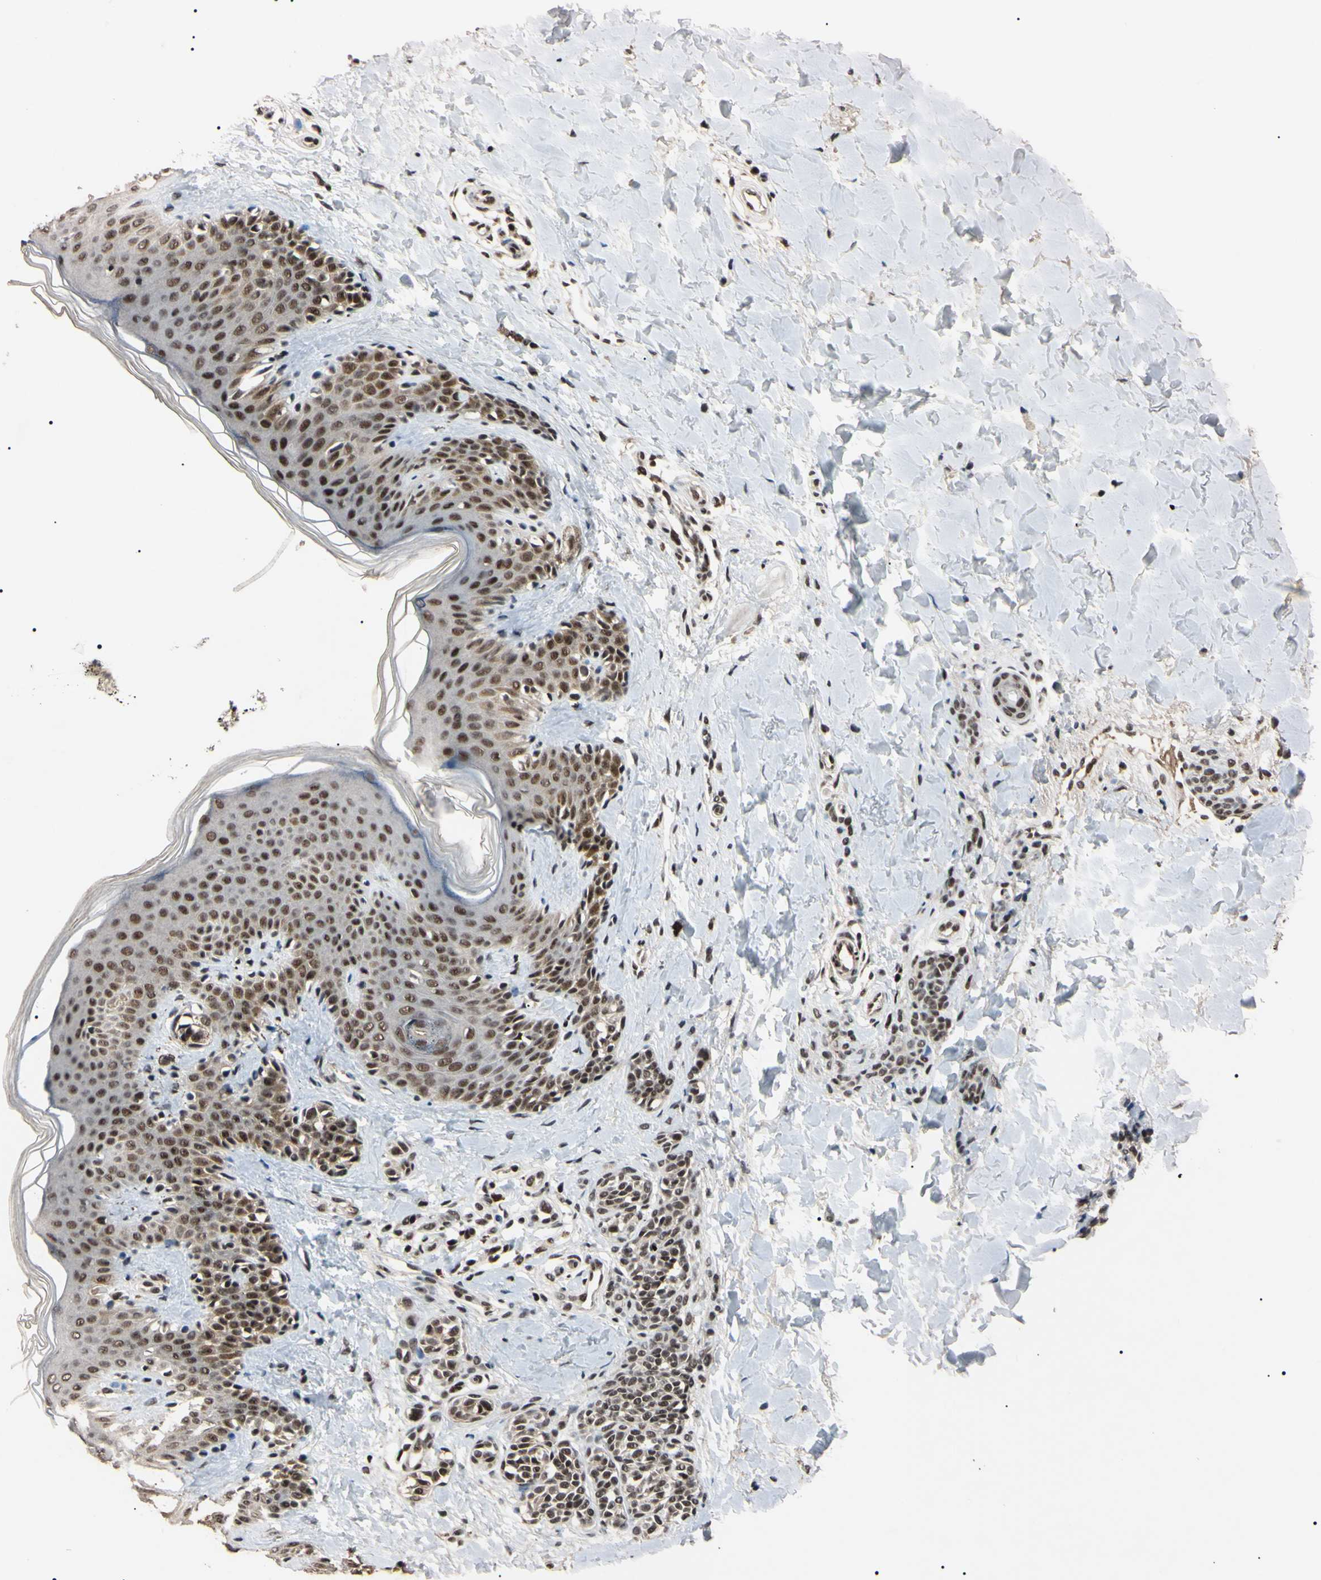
{"staining": {"intensity": "moderate", "quantity": "25%-75%", "location": "nuclear"}, "tissue": "skin", "cell_type": "Fibroblasts", "image_type": "normal", "snomed": [{"axis": "morphology", "description": "Normal tissue, NOS"}, {"axis": "topography", "description": "Skin"}], "caption": "The immunohistochemical stain highlights moderate nuclear expression in fibroblasts of unremarkable skin.", "gene": "YY1", "patient": {"sex": "male", "age": 16}}